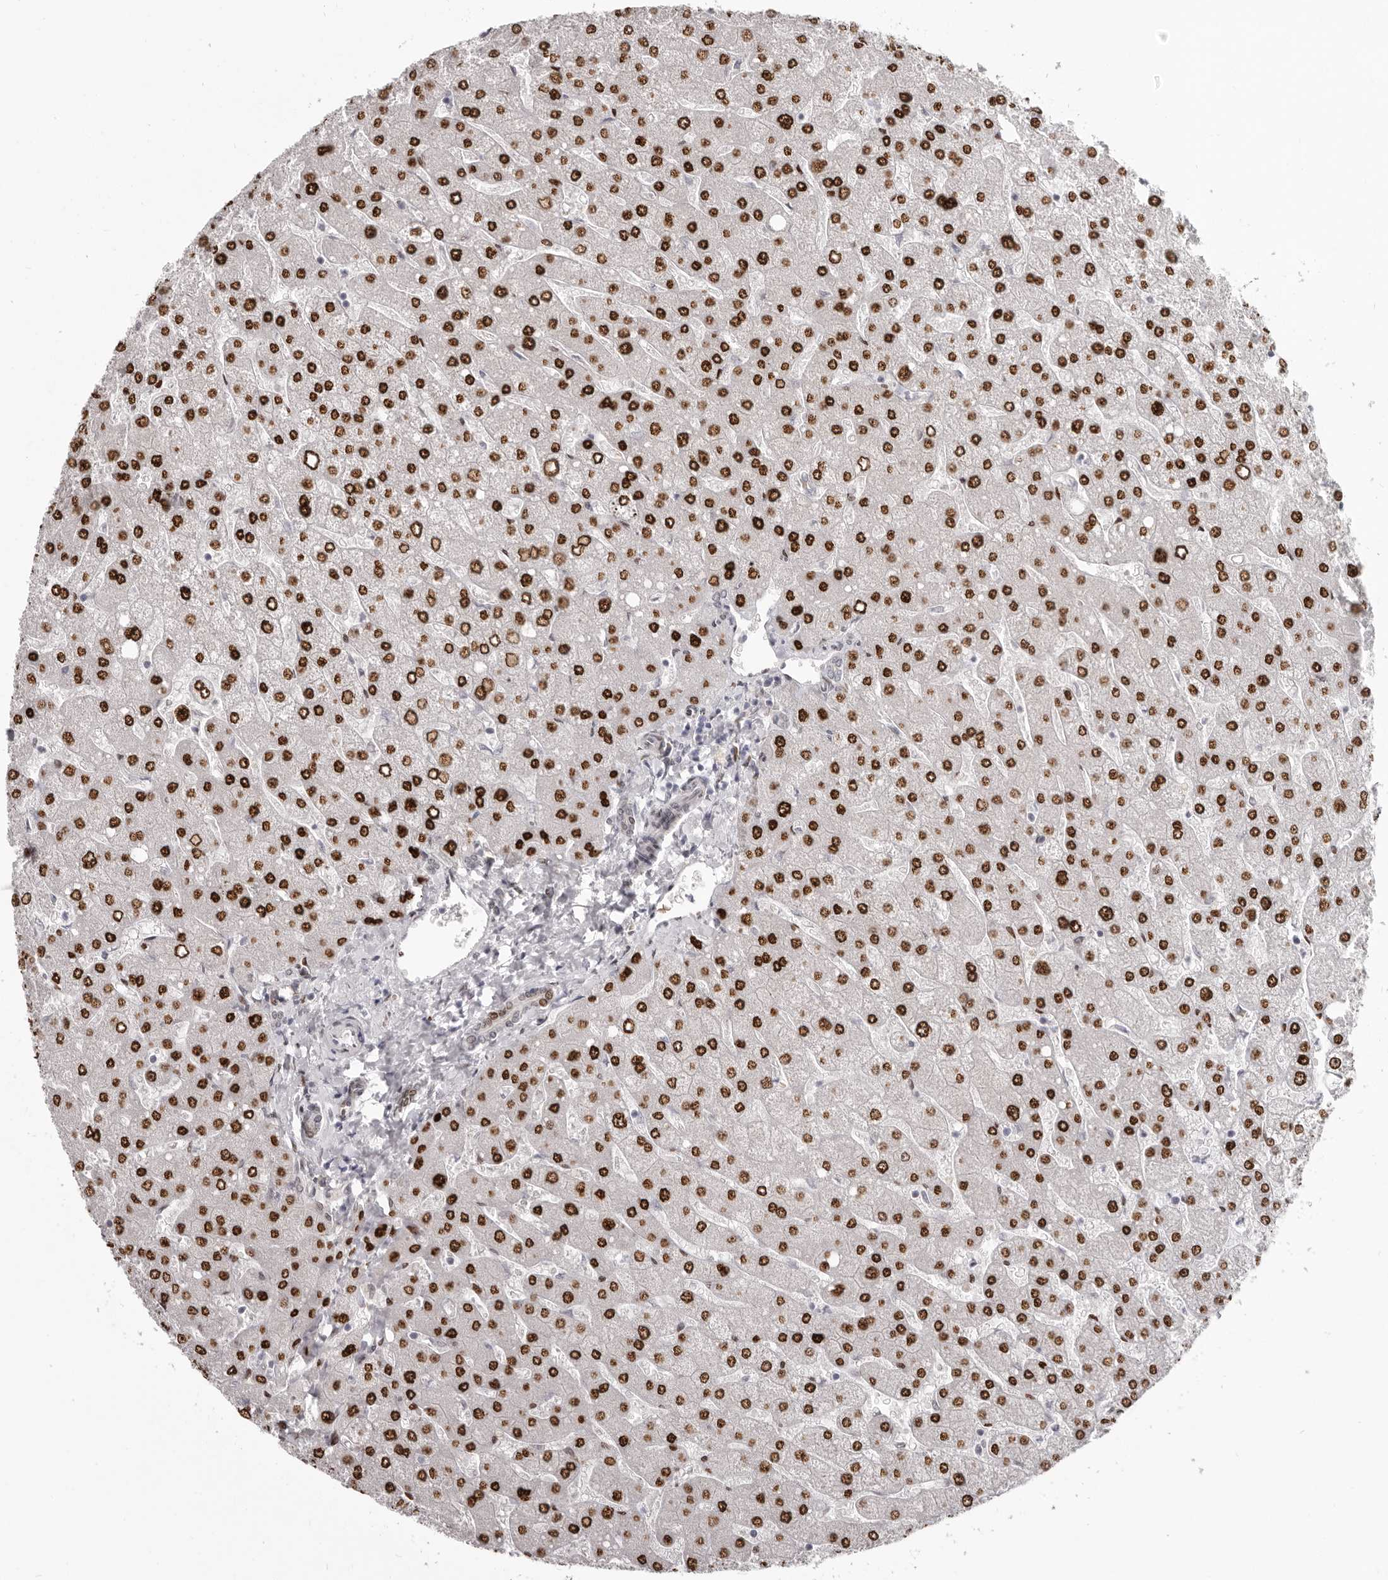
{"staining": {"intensity": "weak", "quantity": "<25%", "location": "nuclear"}, "tissue": "liver", "cell_type": "Cholangiocytes", "image_type": "normal", "snomed": [{"axis": "morphology", "description": "Normal tissue, NOS"}, {"axis": "topography", "description": "Liver"}], "caption": "Immunohistochemical staining of unremarkable human liver reveals no significant expression in cholangiocytes.", "gene": "SRP19", "patient": {"sex": "male", "age": 55}}